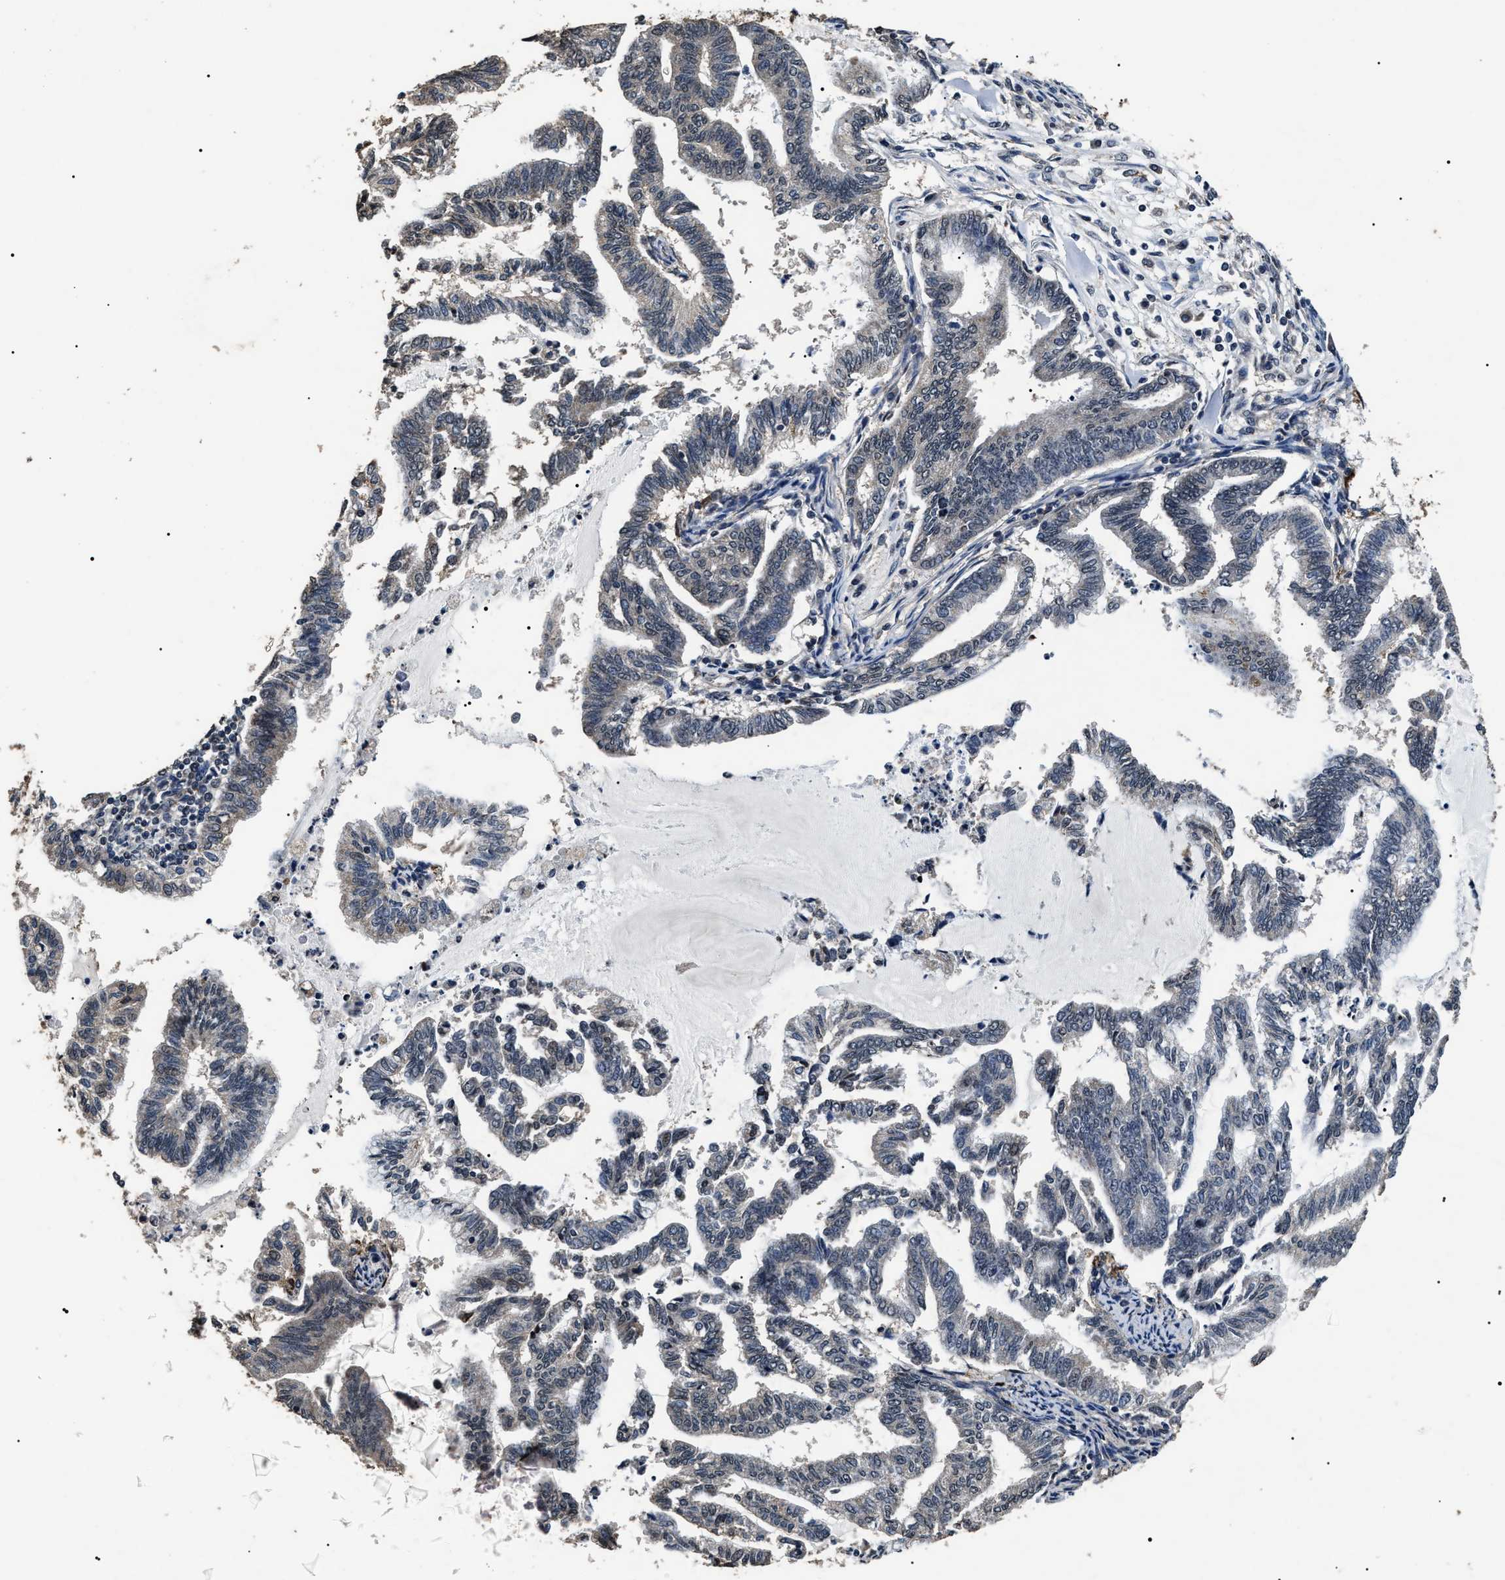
{"staining": {"intensity": "negative", "quantity": "none", "location": "none"}, "tissue": "endometrial cancer", "cell_type": "Tumor cells", "image_type": "cancer", "snomed": [{"axis": "morphology", "description": "Adenocarcinoma, NOS"}, {"axis": "topography", "description": "Endometrium"}], "caption": "Tumor cells show no significant protein expression in adenocarcinoma (endometrial). (IHC, brightfield microscopy, high magnification).", "gene": "ANP32E", "patient": {"sex": "female", "age": 79}}